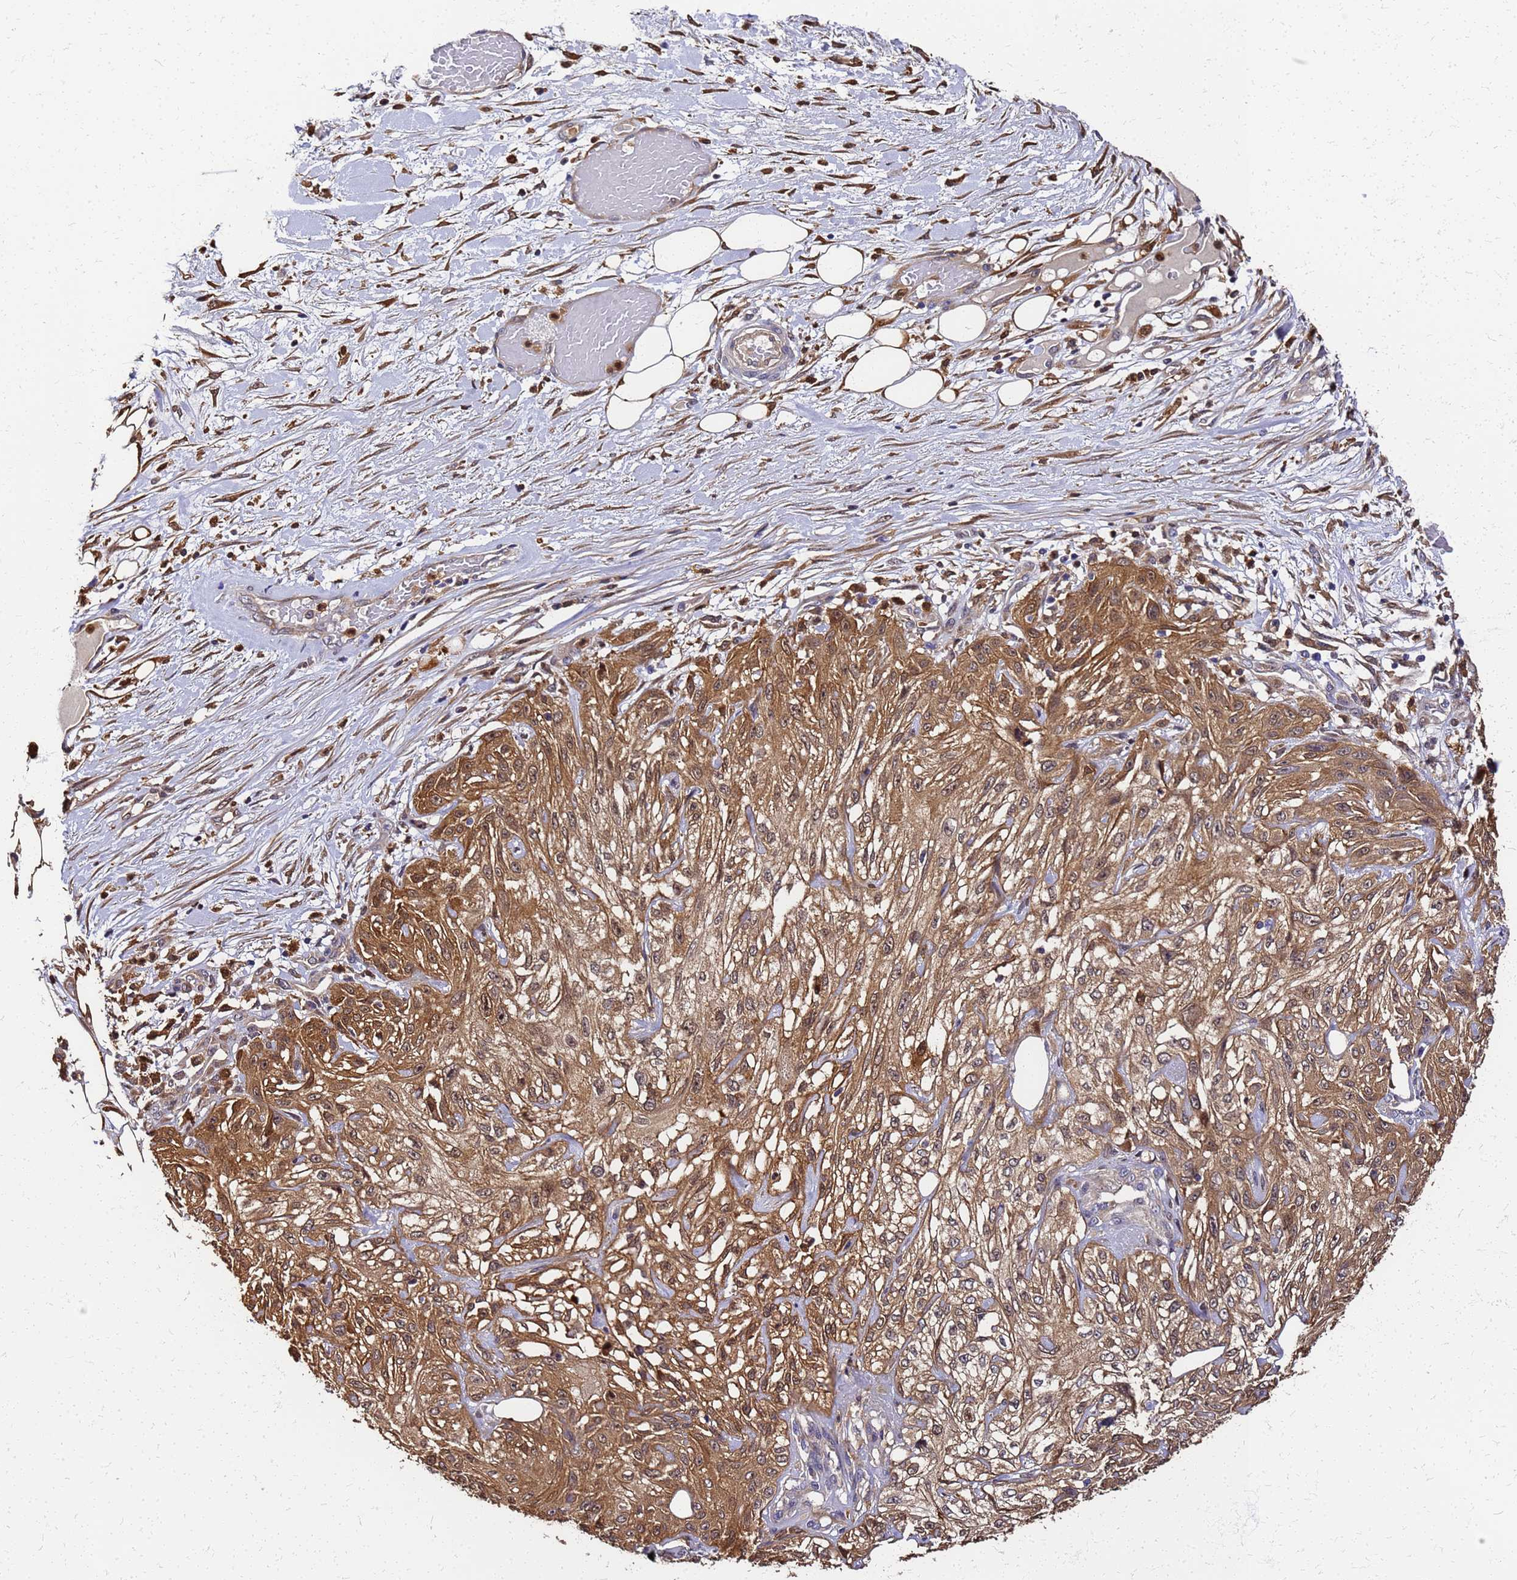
{"staining": {"intensity": "moderate", "quantity": ">75%", "location": "cytoplasmic/membranous,nuclear"}, "tissue": "skin cancer", "cell_type": "Tumor cells", "image_type": "cancer", "snomed": [{"axis": "morphology", "description": "Squamous cell carcinoma, NOS"}, {"axis": "morphology", "description": "Squamous cell carcinoma, metastatic, NOS"}, {"axis": "topography", "description": "Skin"}, {"axis": "topography", "description": "Lymph node"}], "caption": "Protein expression by immunohistochemistry displays moderate cytoplasmic/membranous and nuclear positivity in about >75% of tumor cells in skin cancer.", "gene": "S100A11", "patient": {"sex": "male", "age": 75}}